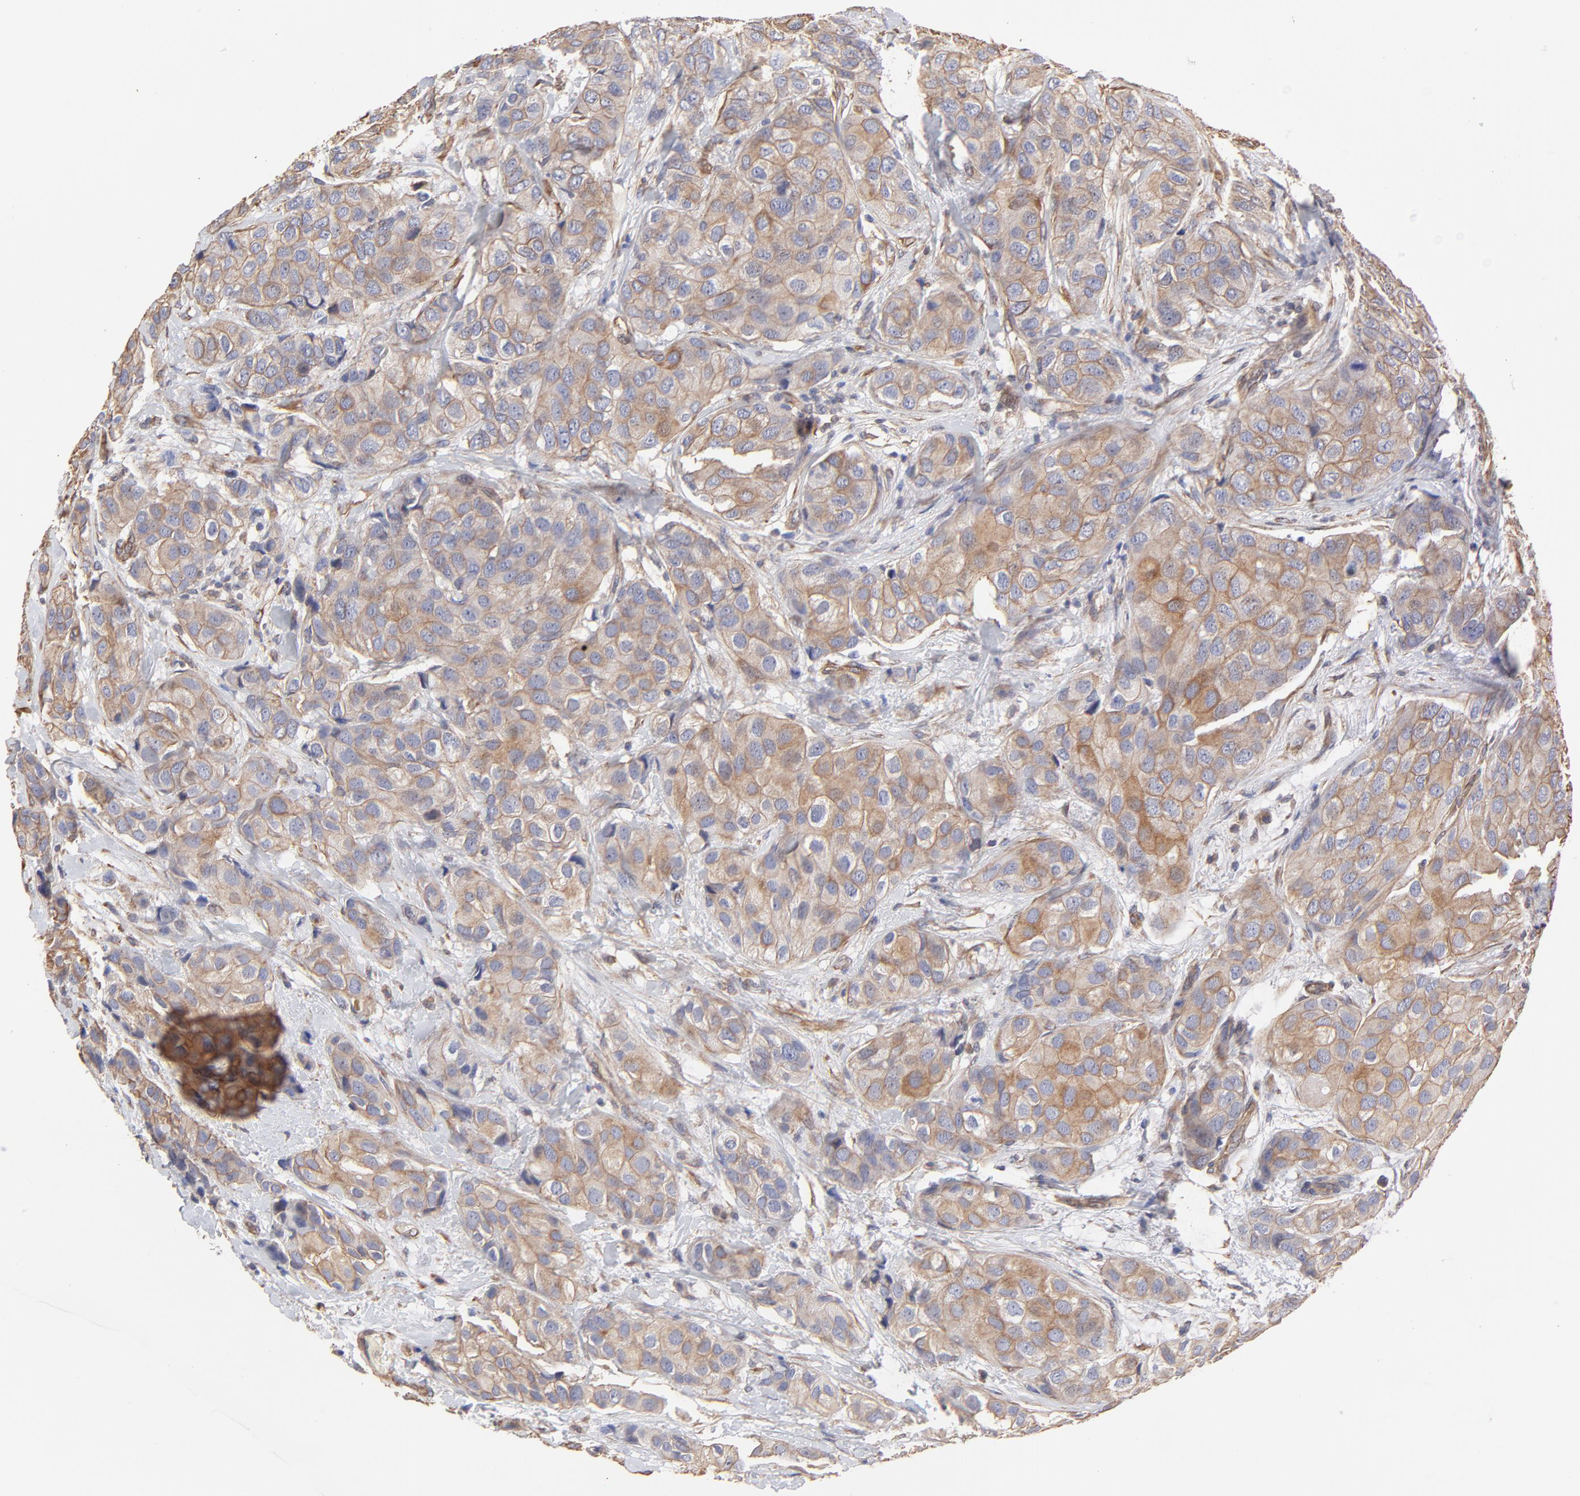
{"staining": {"intensity": "moderate", "quantity": ">75%", "location": "cytoplasmic/membranous"}, "tissue": "breast cancer", "cell_type": "Tumor cells", "image_type": "cancer", "snomed": [{"axis": "morphology", "description": "Duct carcinoma"}, {"axis": "topography", "description": "Breast"}], "caption": "IHC (DAB (3,3'-diaminobenzidine)) staining of breast cancer exhibits moderate cytoplasmic/membranous protein expression in approximately >75% of tumor cells.", "gene": "LRCH2", "patient": {"sex": "female", "age": 68}}